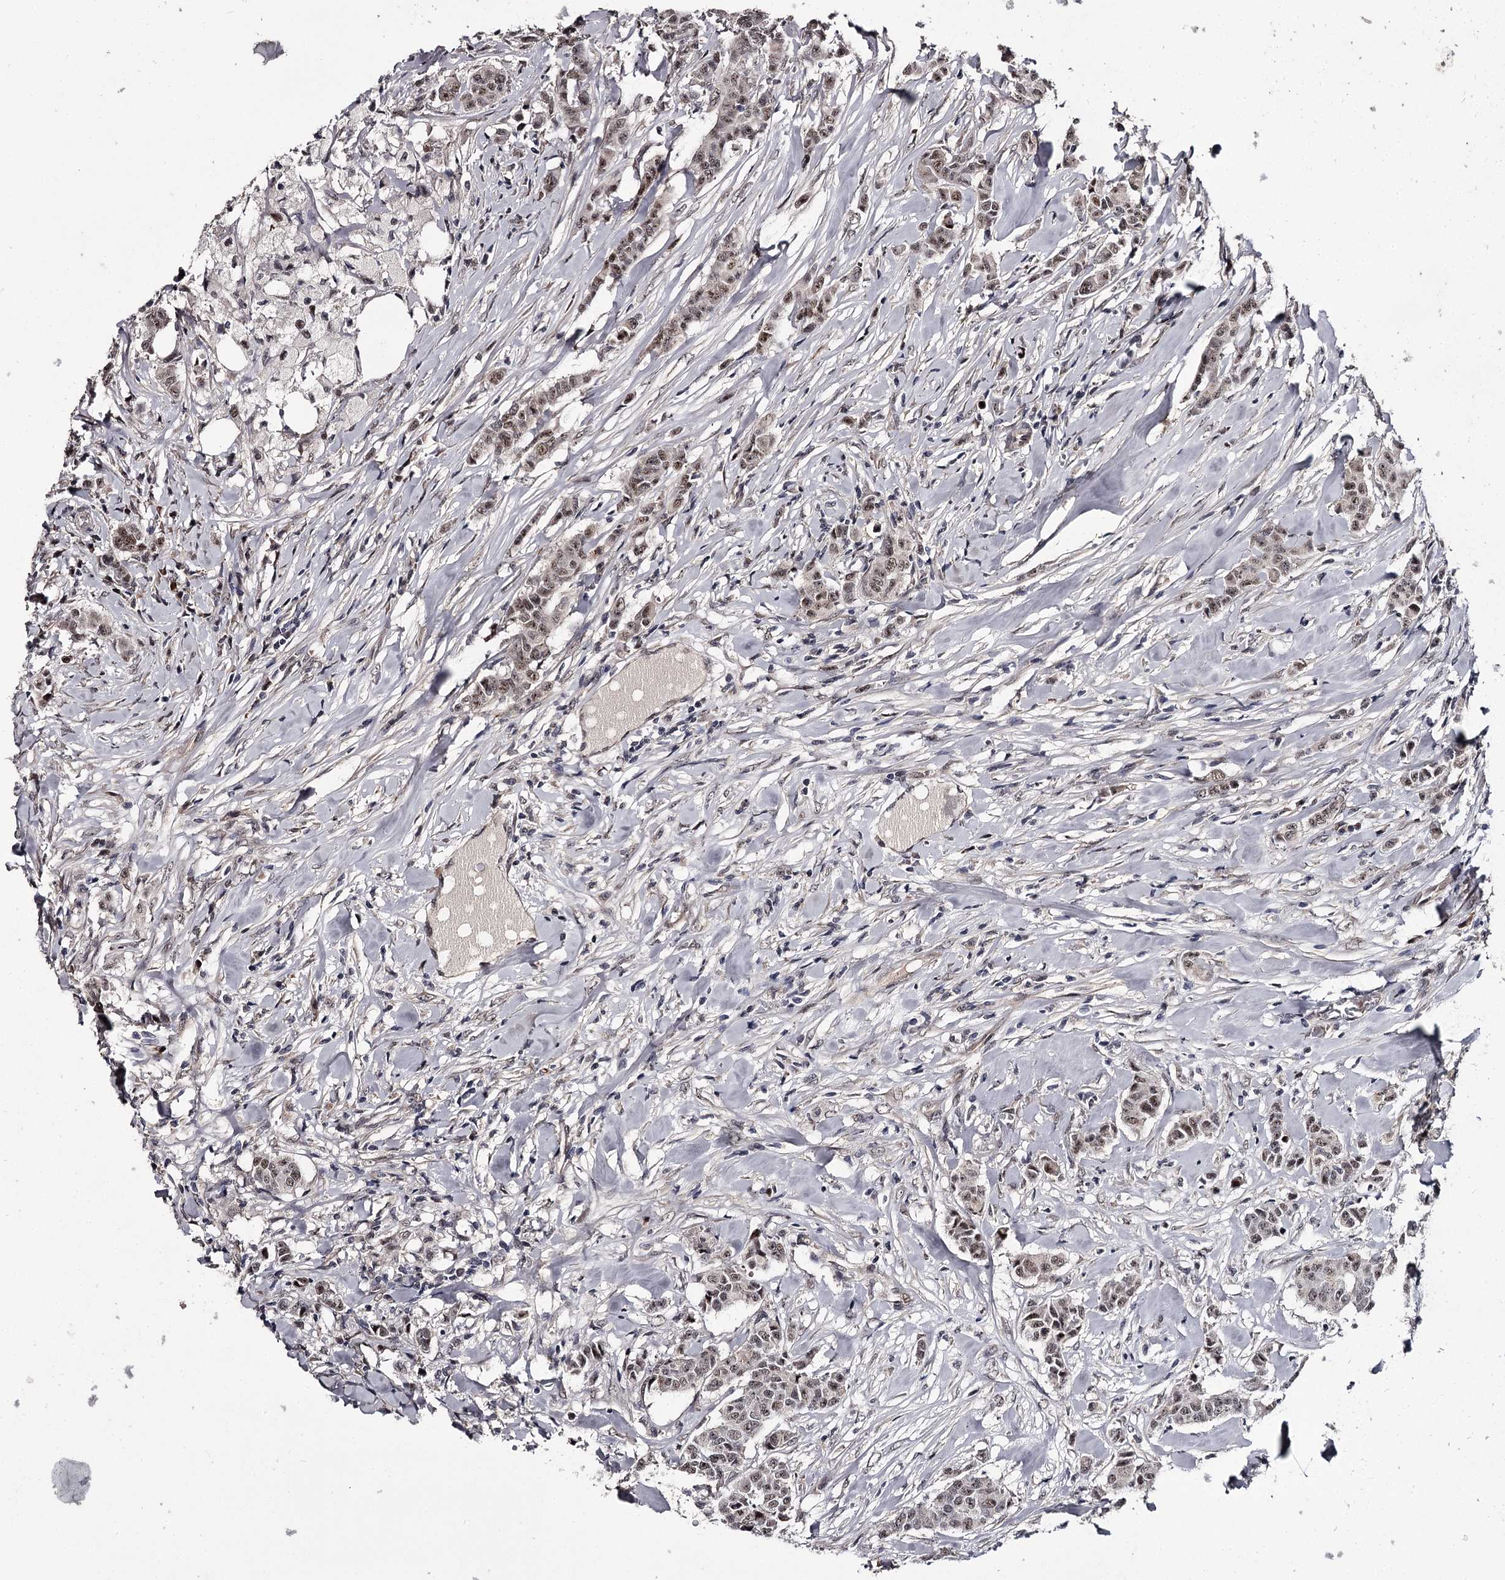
{"staining": {"intensity": "weak", "quantity": ">75%", "location": "nuclear"}, "tissue": "breast cancer", "cell_type": "Tumor cells", "image_type": "cancer", "snomed": [{"axis": "morphology", "description": "Duct carcinoma"}, {"axis": "topography", "description": "Breast"}], "caption": "This is an image of immunohistochemistry (IHC) staining of breast invasive ductal carcinoma, which shows weak staining in the nuclear of tumor cells.", "gene": "RNF44", "patient": {"sex": "female", "age": 40}}